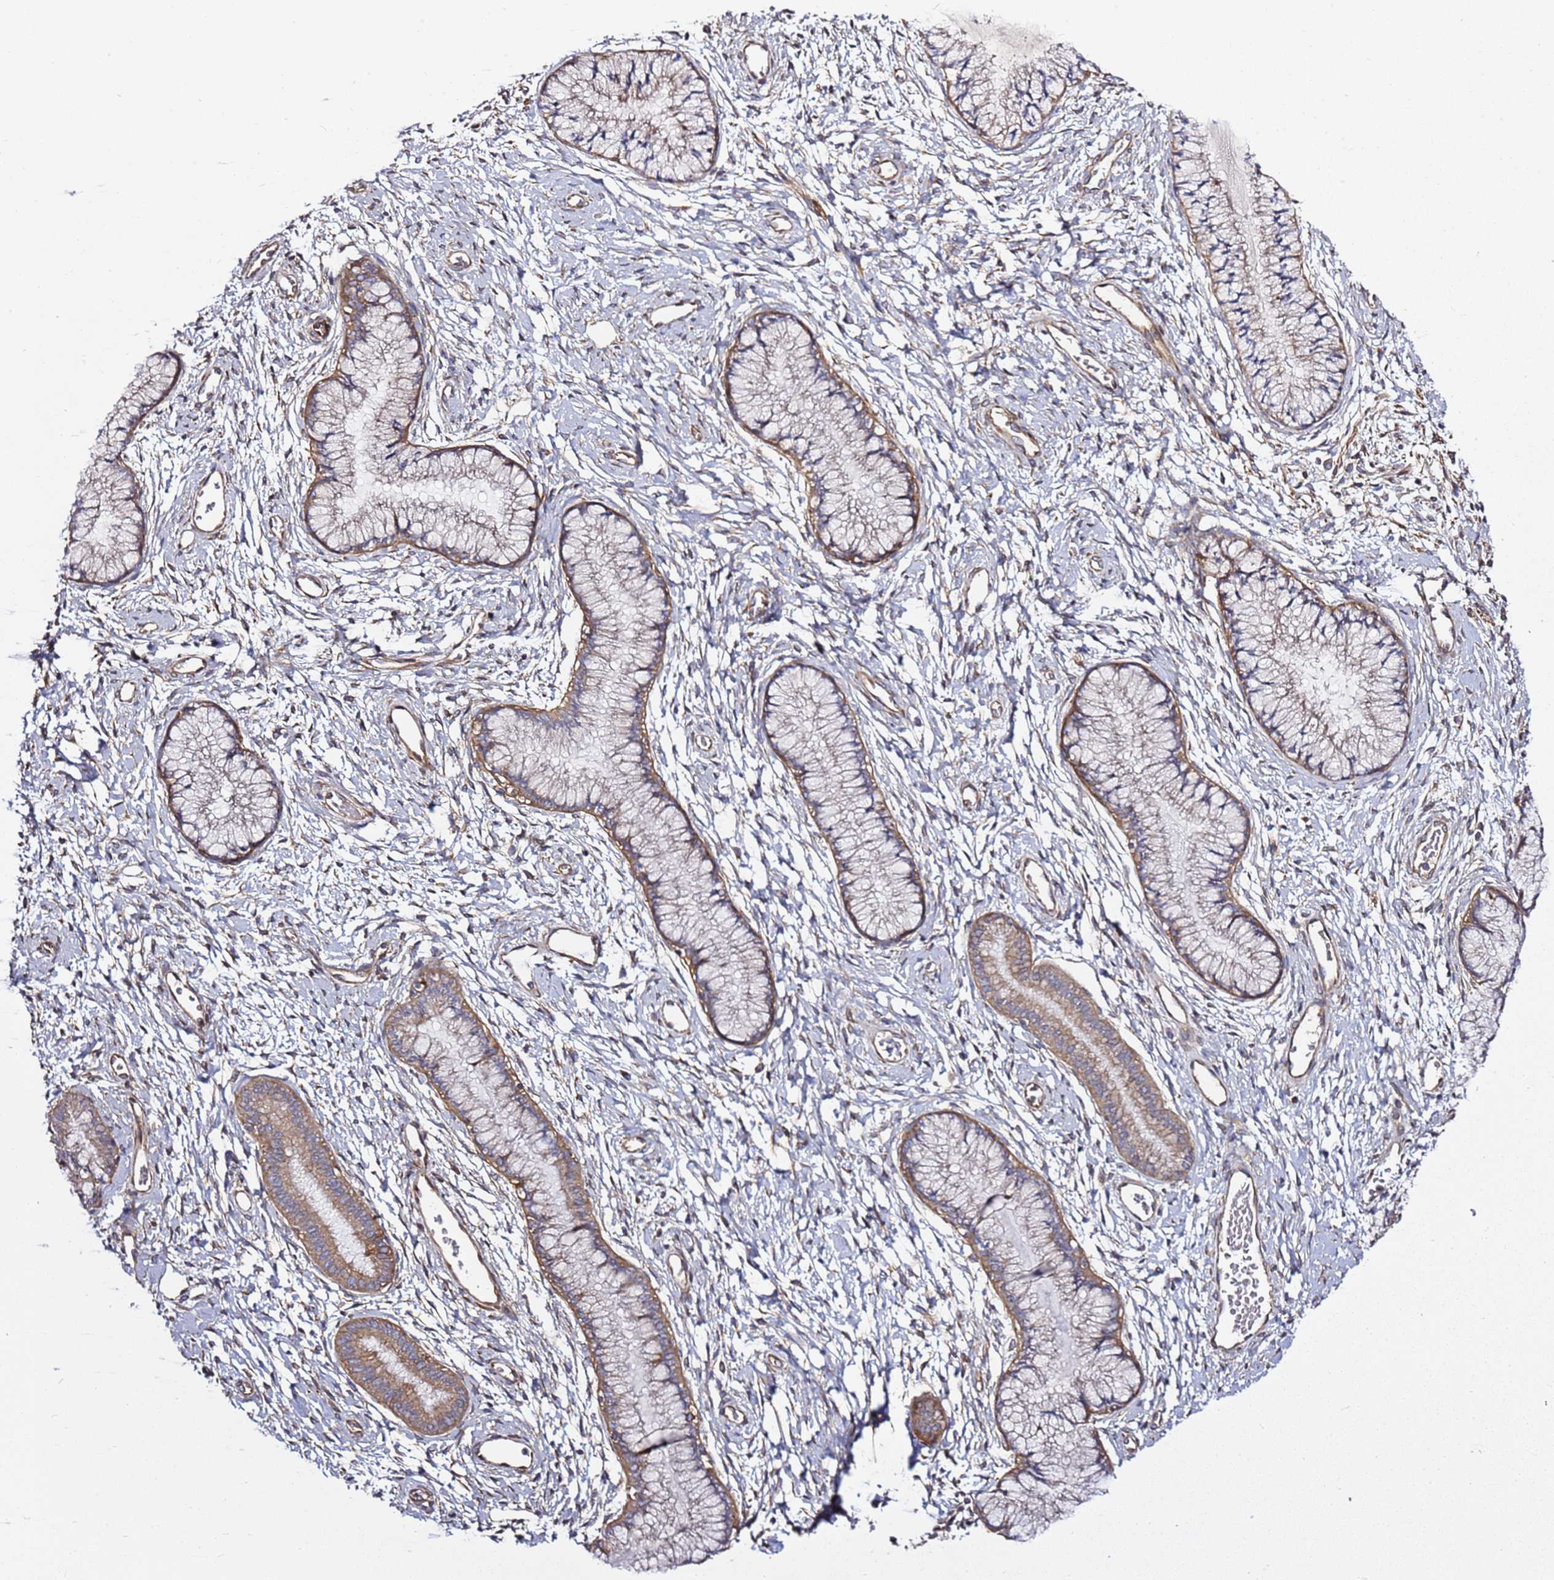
{"staining": {"intensity": "moderate", "quantity": "25%-75%", "location": "cytoplasmic/membranous"}, "tissue": "cervix", "cell_type": "Glandular cells", "image_type": "normal", "snomed": [{"axis": "morphology", "description": "Normal tissue, NOS"}, {"axis": "topography", "description": "Cervix"}], "caption": "A histopathology image of cervix stained for a protein displays moderate cytoplasmic/membranous brown staining in glandular cells.", "gene": "GNL1", "patient": {"sex": "female", "age": 42}}